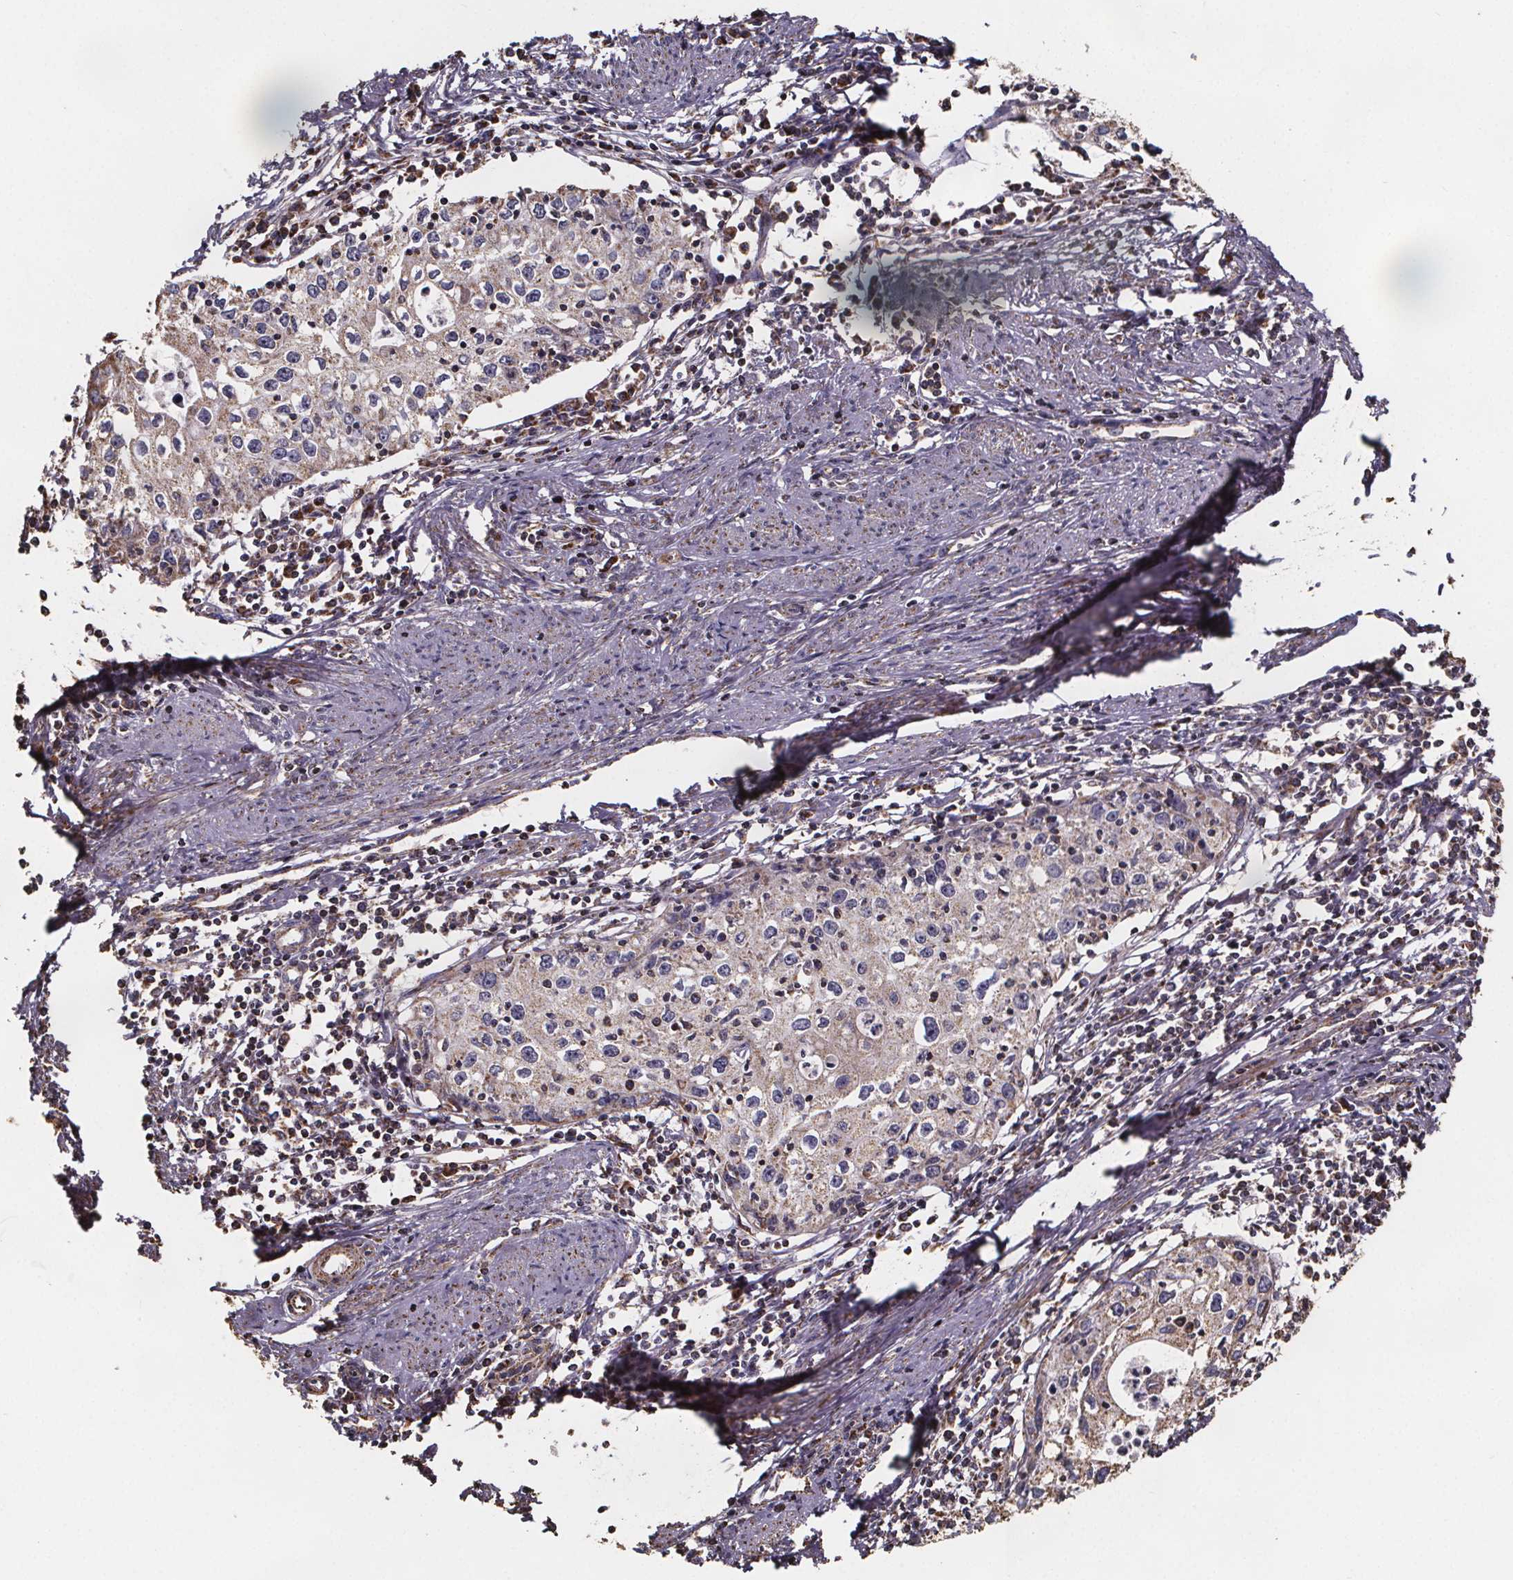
{"staining": {"intensity": "weak", "quantity": "<25%", "location": "cytoplasmic/membranous"}, "tissue": "cervical cancer", "cell_type": "Tumor cells", "image_type": "cancer", "snomed": [{"axis": "morphology", "description": "Squamous cell carcinoma, NOS"}, {"axis": "topography", "description": "Cervix"}], "caption": "There is no significant staining in tumor cells of cervical squamous cell carcinoma.", "gene": "SLC35D2", "patient": {"sex": "female", "age": 40}}